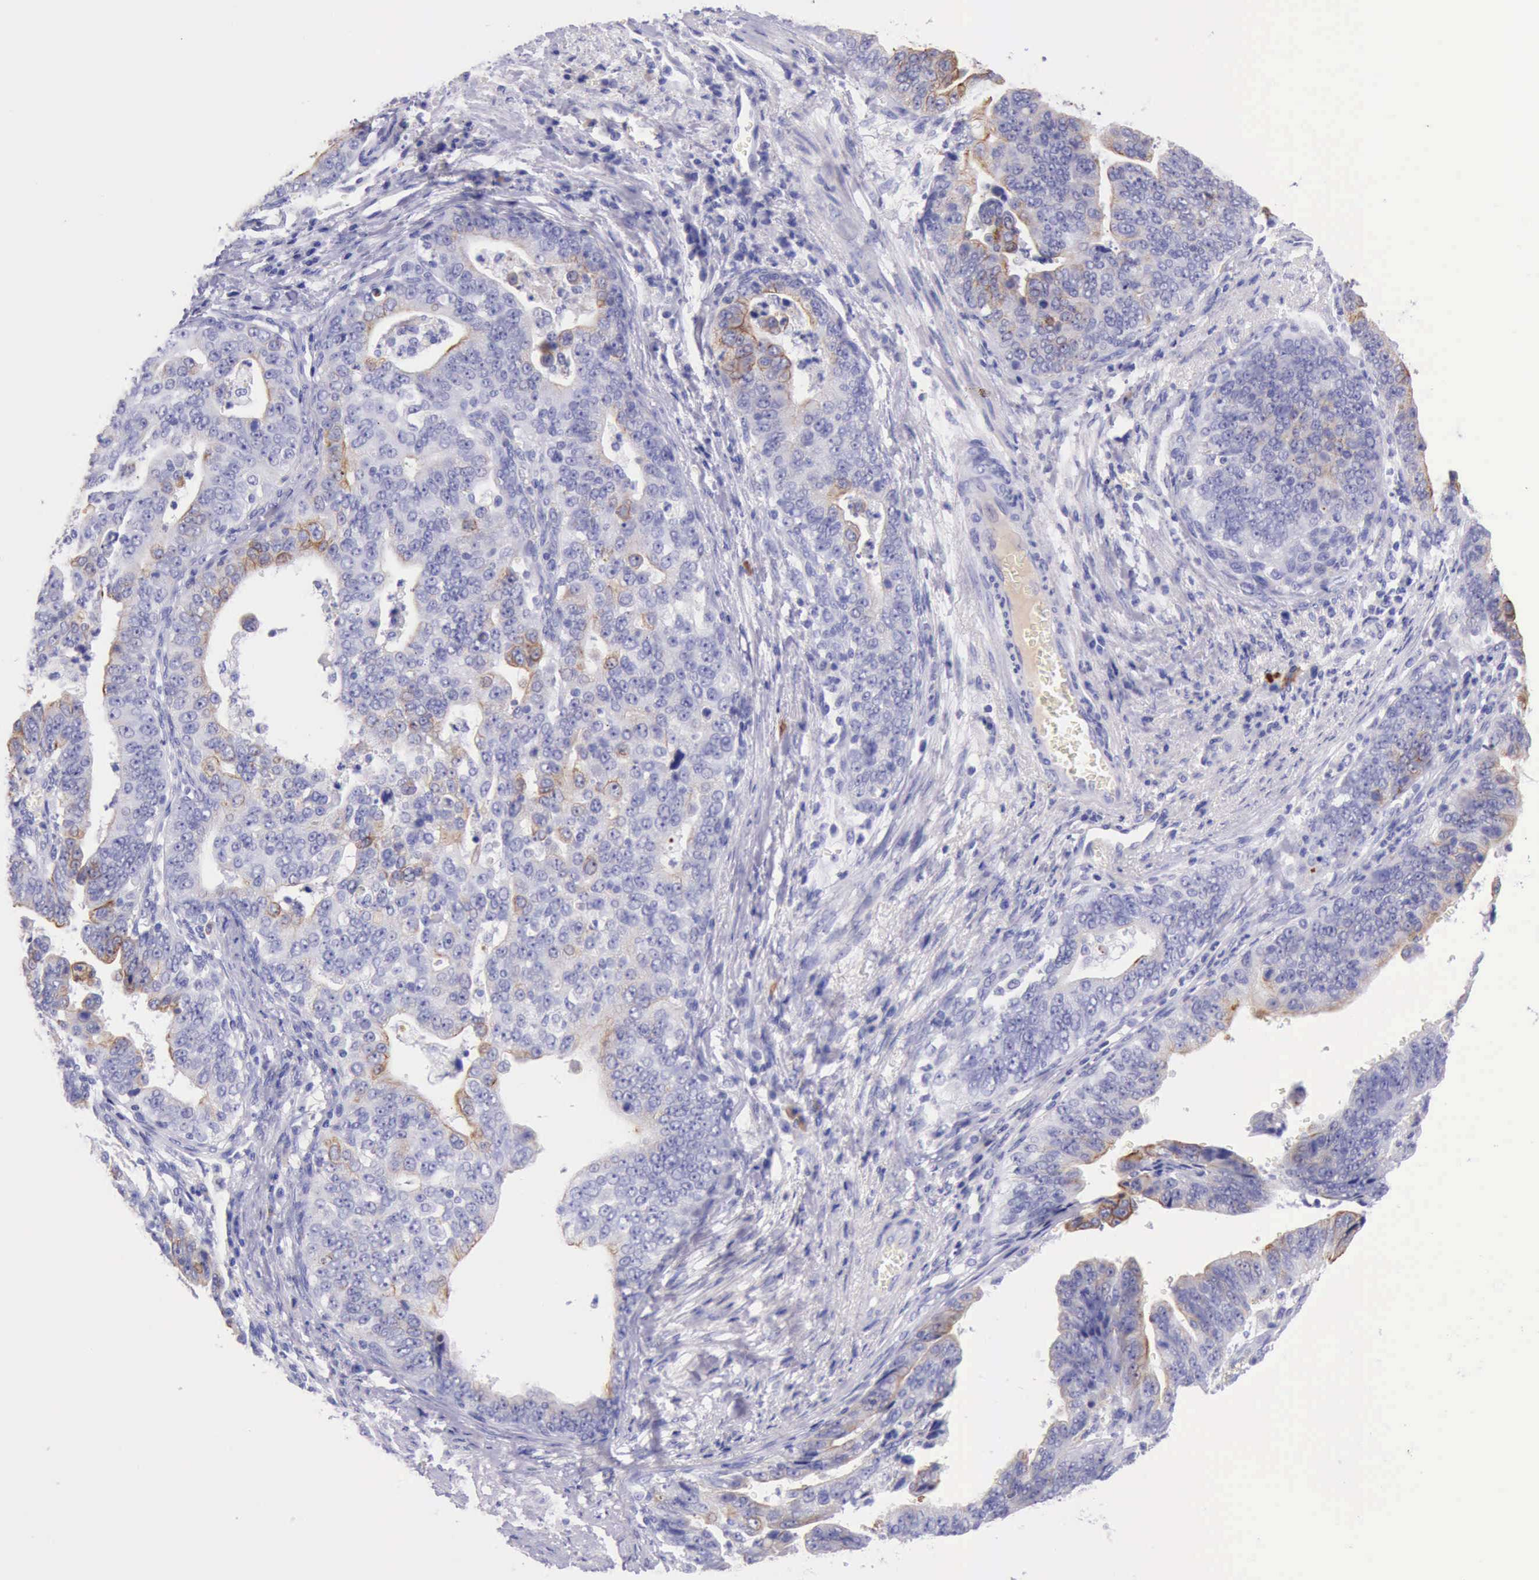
{"staining": {"intensity": "weak", "quantity": "<25%", "location": "cytoplasmic/membranous"}, "tissue": "stomach cancer", "cell_type": "Tumor cells", "image_type": "cancer", "snomed": [{"axis": "morphology", "description": "Adenocarcinoma, NOS"}, {"axis": "topography", "description": "Stomach, upper"}], "caption": "Immunohistochemistry image of neoplastic tissue: human stomach cancer (adenocarcinoma) stained with DAB shows no significant protein expression in tumor cells.", "gene": "KRT8", "patient": {"sex": "female", "age": 50}}